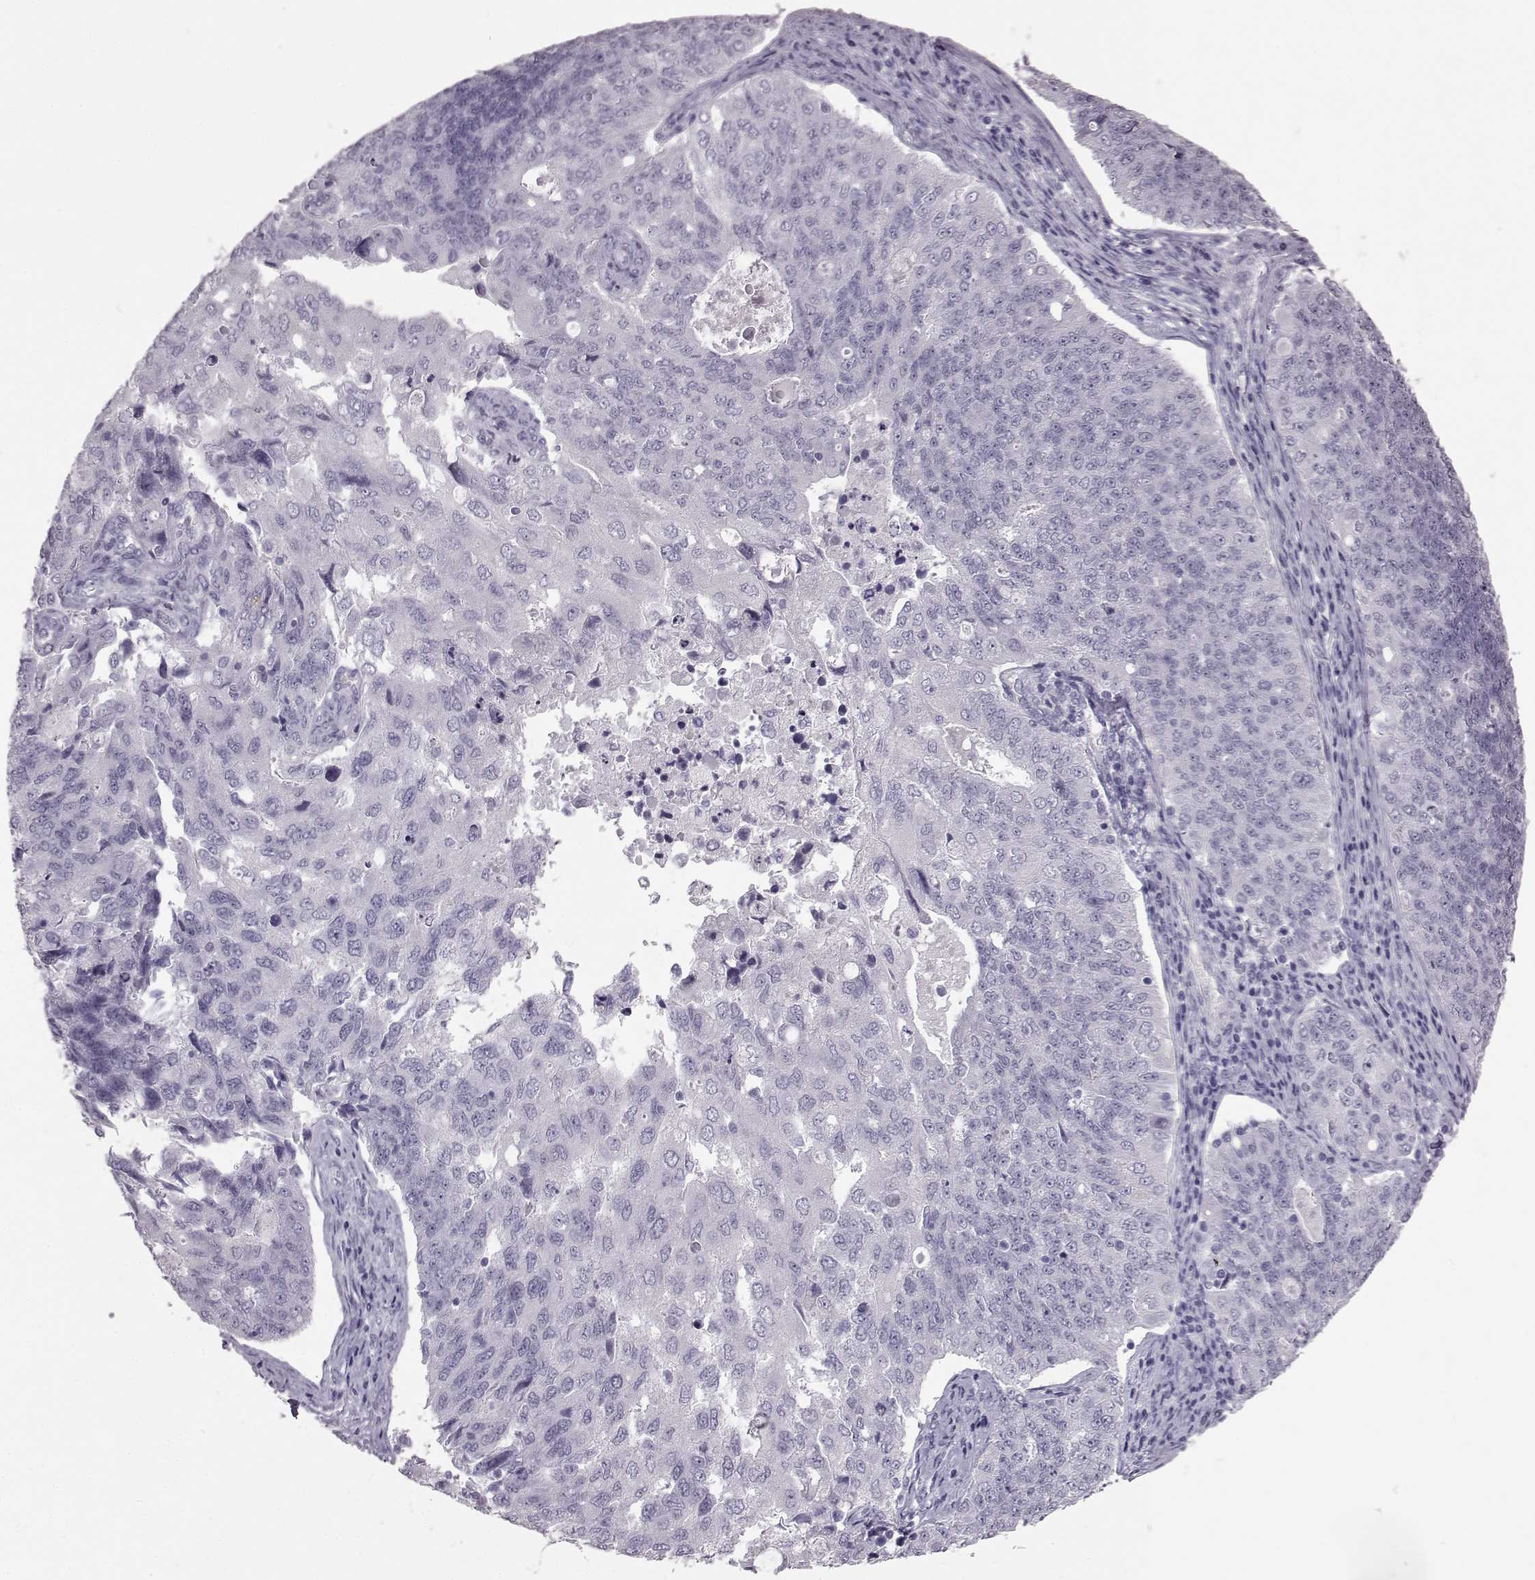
{"staining": {"intensity": "negative", "quantity": "none", "location": "none"}, "tissue": "endometrial cancer", "cell_type": "Tumor cells", "image_type": "cancer", "snomed": [{"axis": "morphology", "description": "Adenocarcinoma, NOS"}, {"axis": "topography", "description": "Endometrium"}], "caption": "Immunohistochemistry micrograph of human endometrial cancer (adenocarcinoma) stained for a protein (brown), which exhibits no staining in tumor cells.", "gene": "FUT4", "patient": {"sex": "female", "age": 43}}